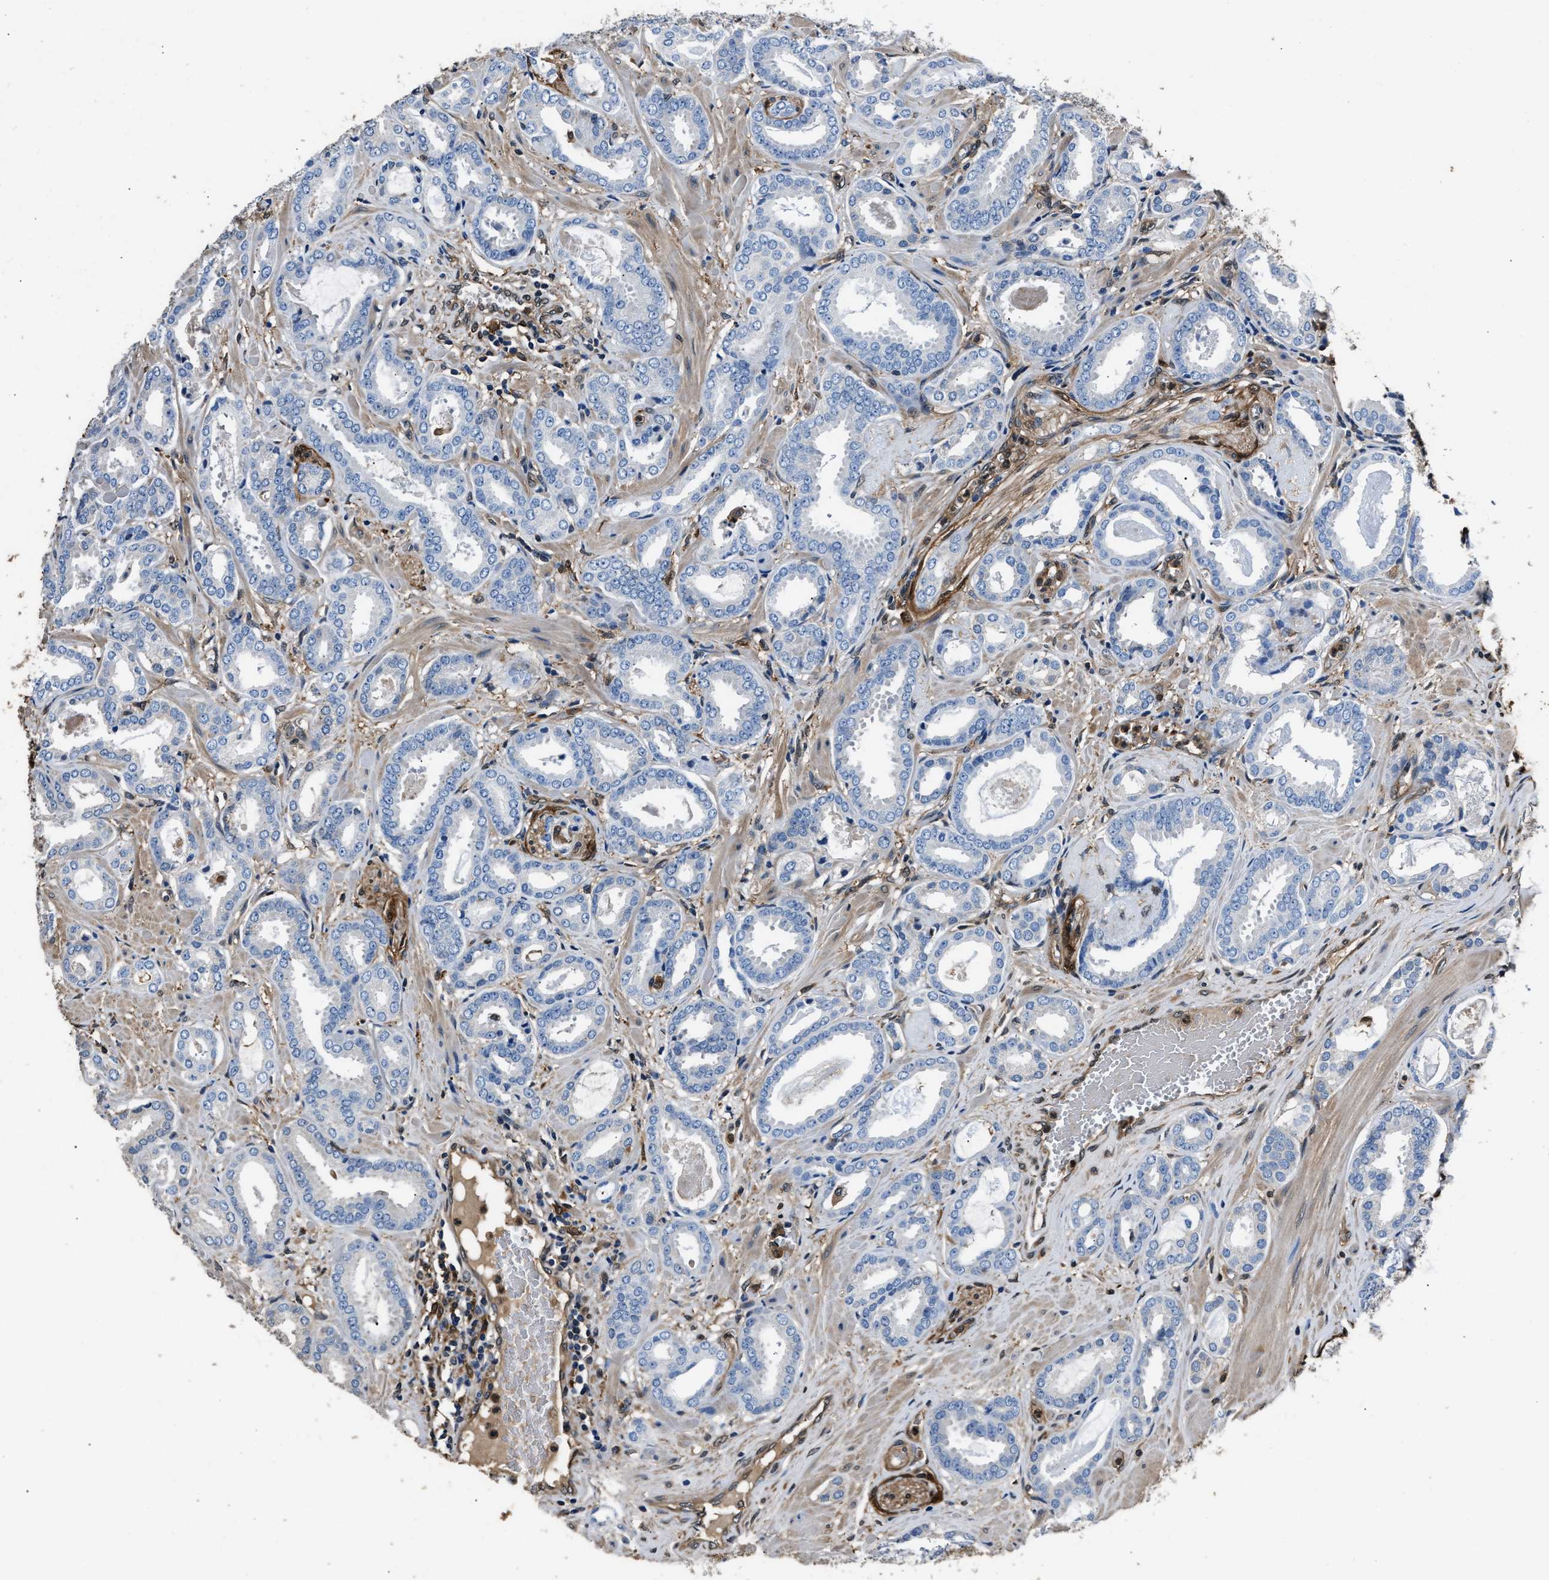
{"staining": {"intensity": "negative", "quantity": "none", "location": "none"}, "tissue": "prostate cancer", "cell_type": "Tumor cells", "image_type": "cancer", "snomed": [{"axis": "morphology", "description": "Adenocarcinoma, Low grade"}, {"axis": "topography", "description": "Prostate"}], "caption": "This is an immunohistochemistry micrograph of low-grade adenocarcinoma (prostate). There is no positivity in tumor cells.", "gene": "GSTP1", "patient": {"sex": "male", "age": 53}}